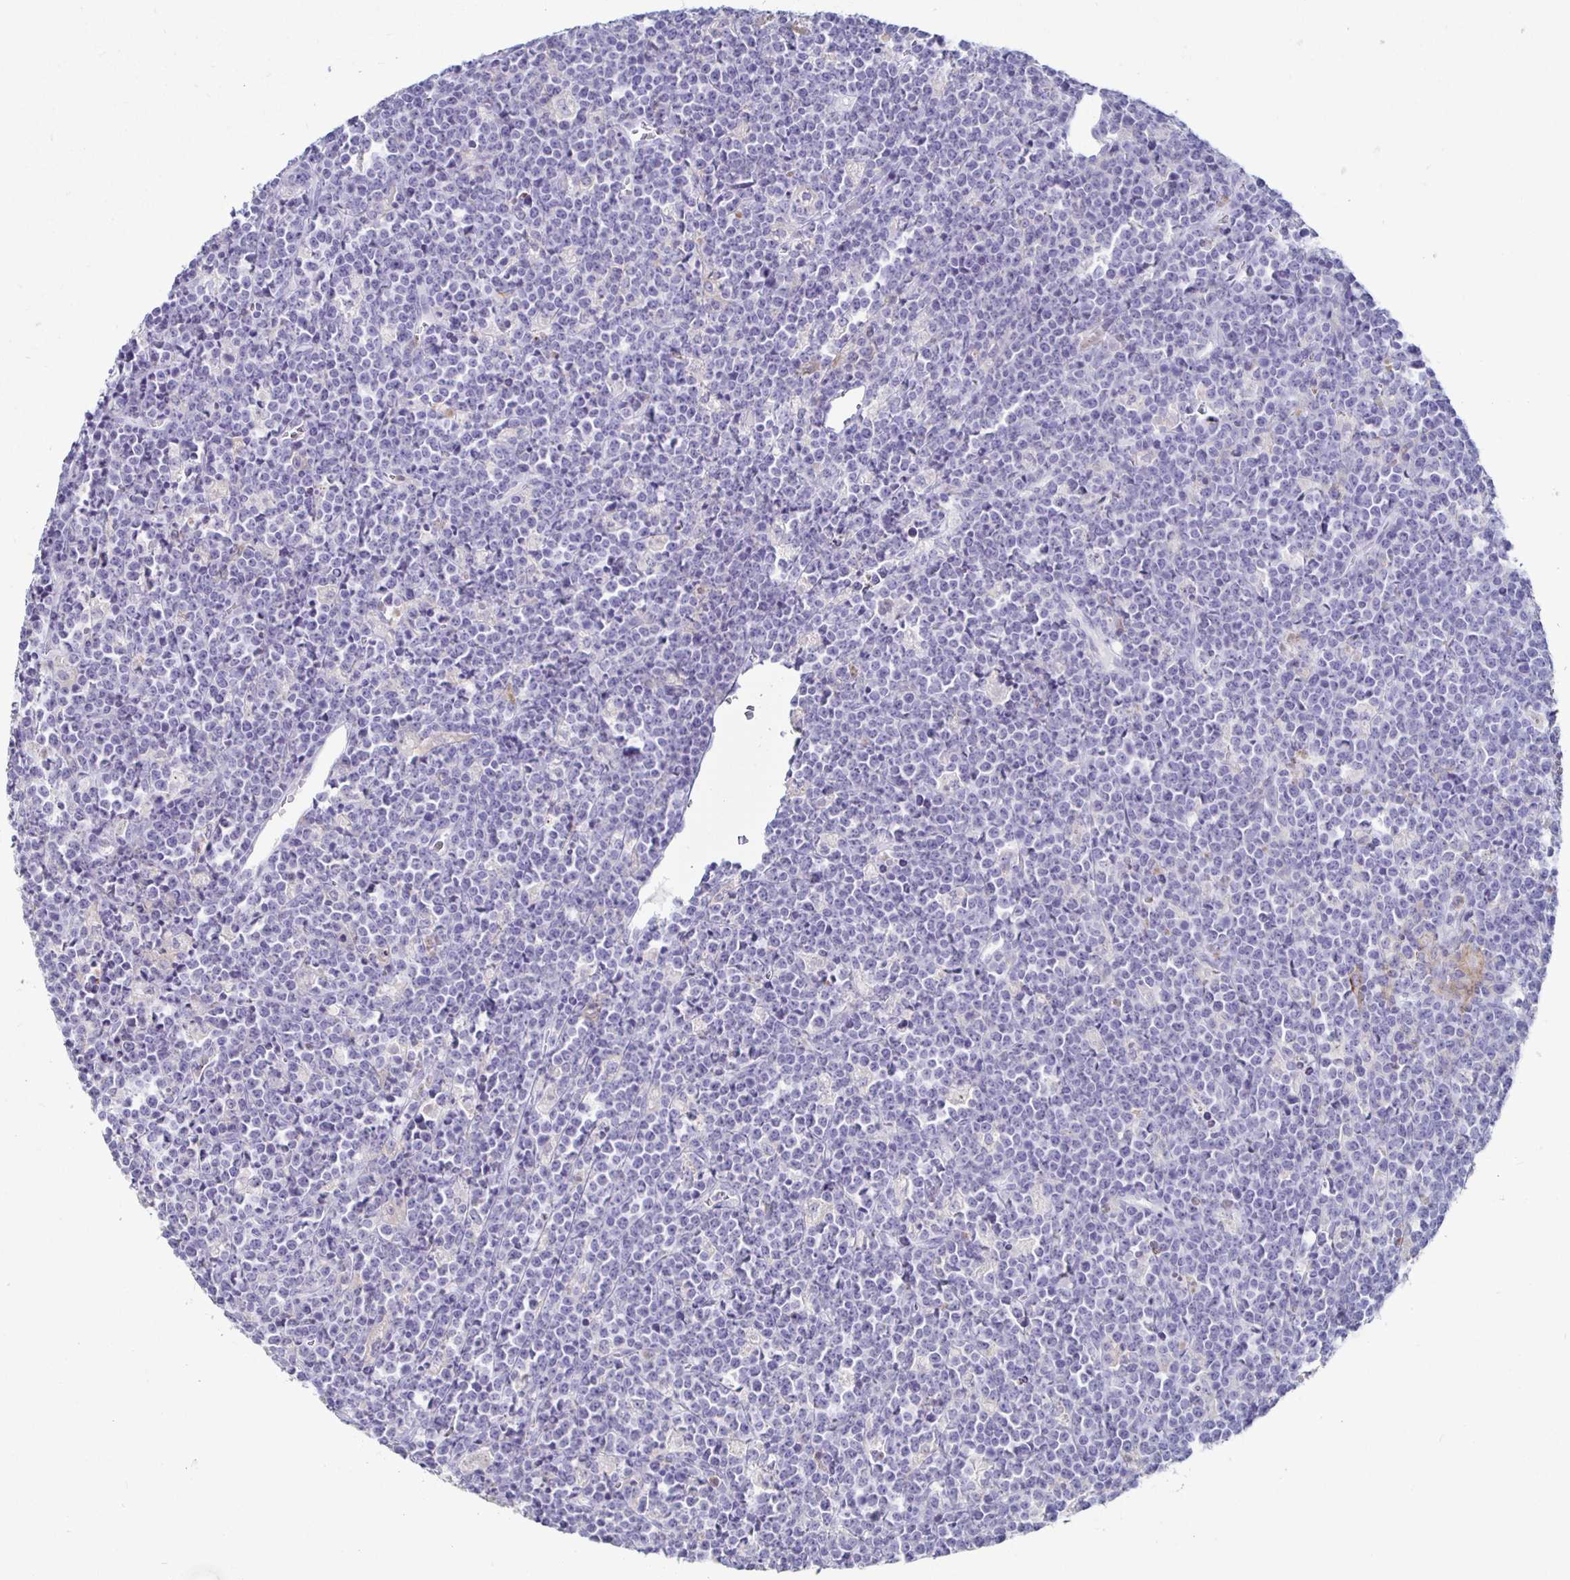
{"staining": {"intensity": "negative", "quantity": "none", "location": "none"}, "tissue": "lymphoma", "cell_type": "Tumor cells", "image_type": "cancer", "snomed": [{"axis": "morphology", "description": "Malignant lymphoma, non-Hodgkin's type, High grade"}, {"axis": "topography", "description": "Ovary"}], "caption": "Immunohistochemistry (IHC) of lymphoma shows no positivity in tumor cells.", "gene": "SIRPA", "patient": {"sex": "female", "age": 56}}